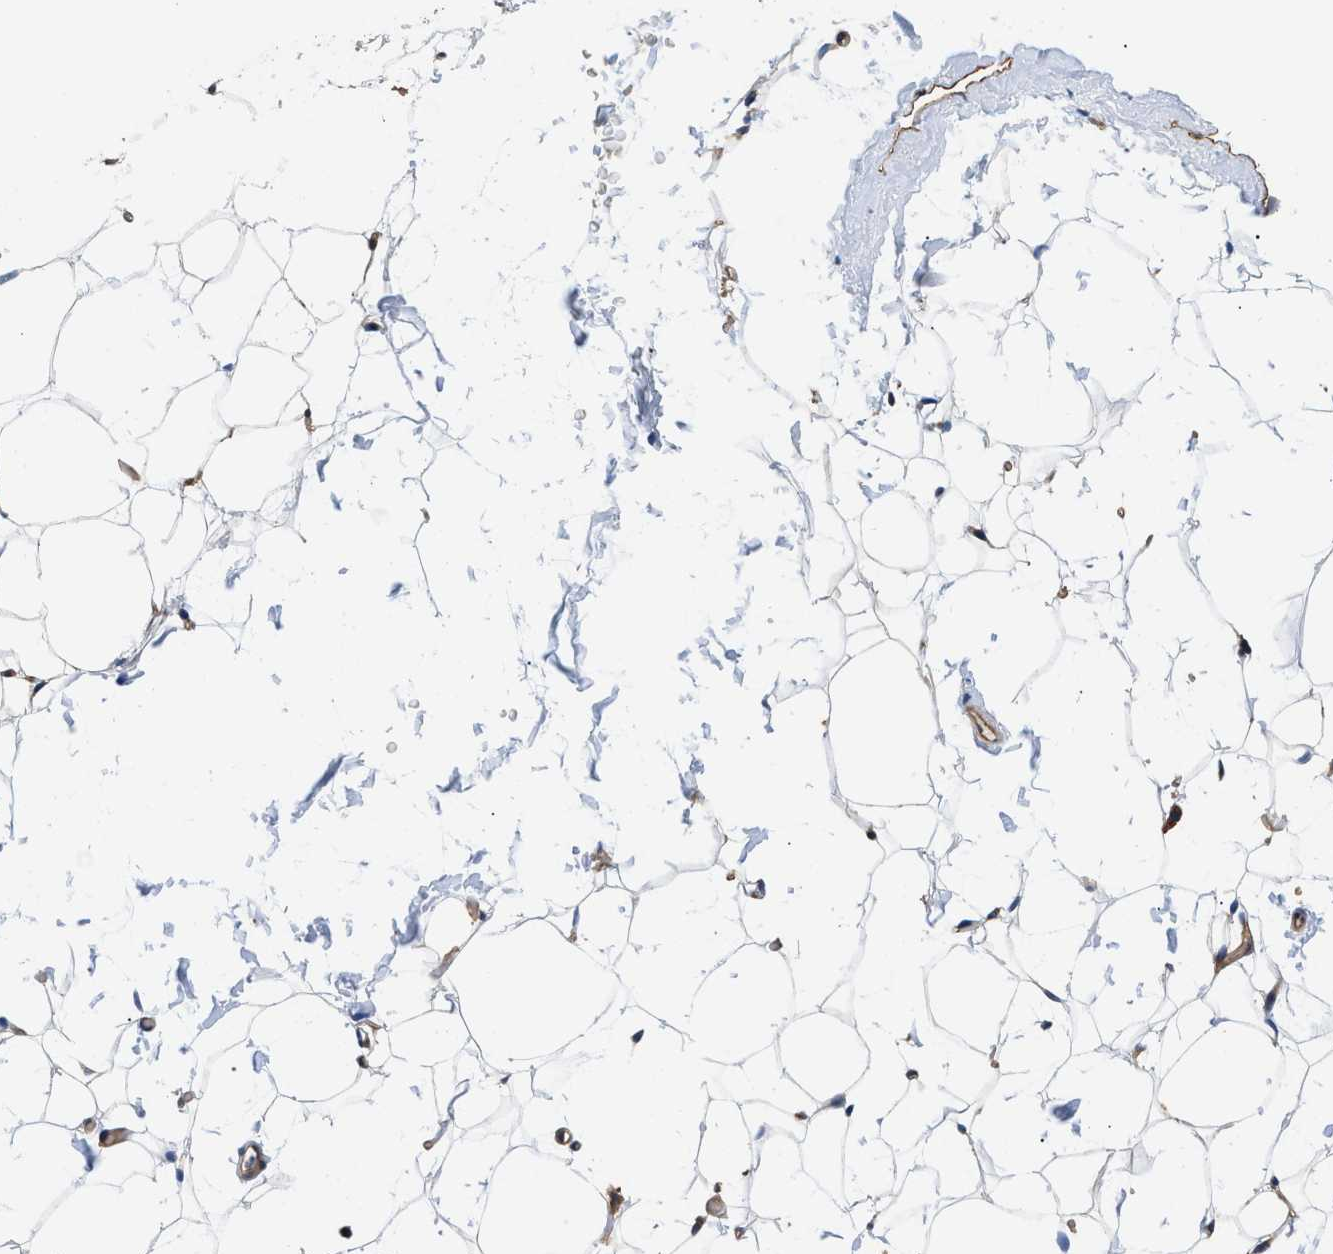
{"staining": {"intensity": "negative", "quantity": "none", "location": "none"}, "tissue": "adipose tissue", "cell_type": "Adipocytes", "image_type": "normal", "snomed": [{"axis": "morphology", "description": "Normal tissue, NOS"}, {"axis": "topography", "description": "Breast"}, {"axis": "topography", "description": "Soft tissue"}], "caption": "Immunohistochemical staining of benign adipose tissue demonstrates no significant positivity in adipocytes.", "gene": "RAPH1", "patient": {"sex": "female", "age": 75}}